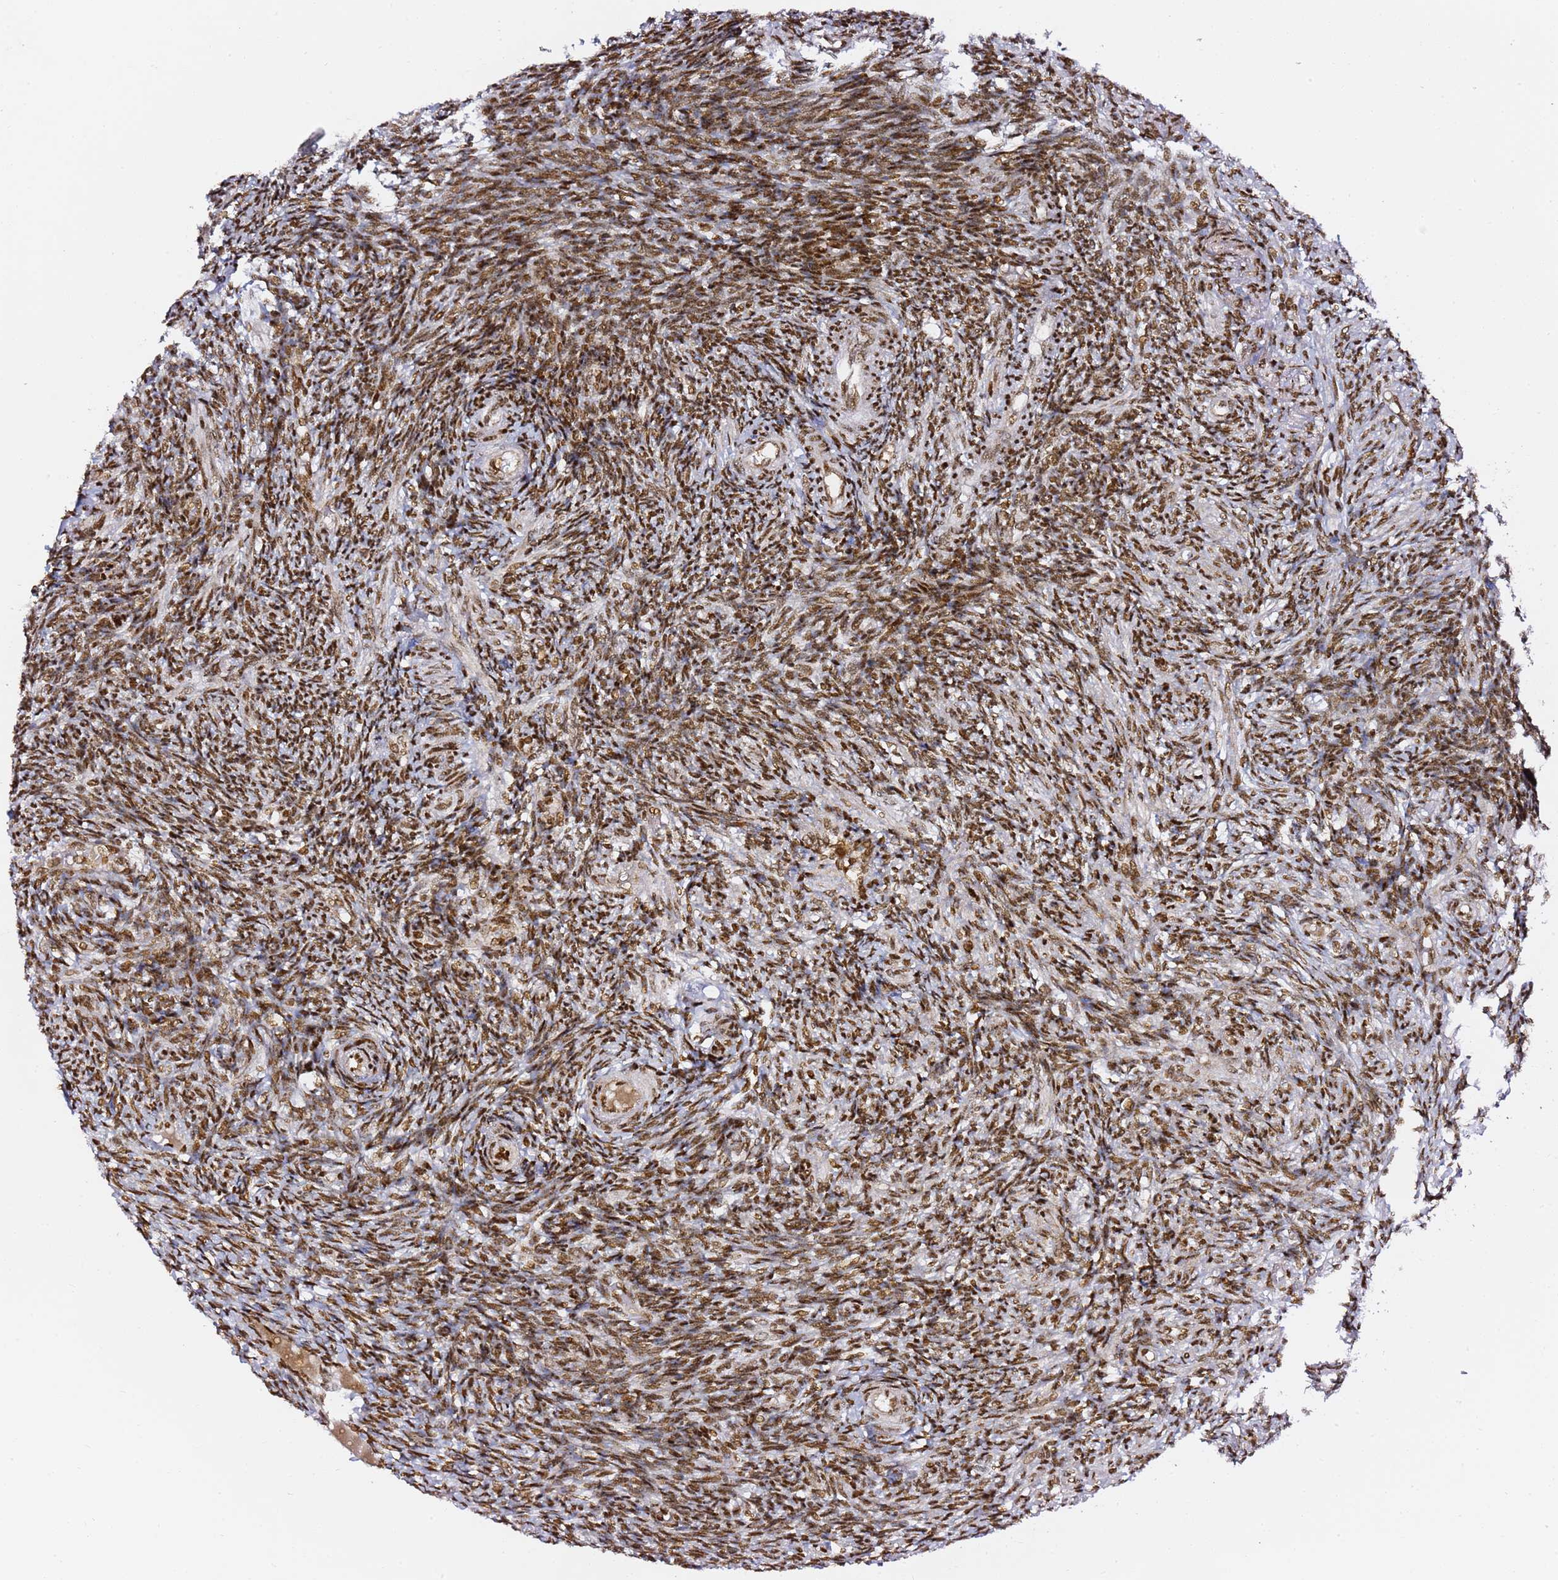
{"staining": {"intensity": "strong", "quantity": ">75%", "location": "nuclear"}, "tissue": "ovary", "cell_type": "Ovarian stroma cells", "image_type": "normal", "snomed": [{"axis": "morphology", "description": "Normal tissue, NOS"}, {"axis": "topography", "description": "Ovary"}], "caption": "Immunohistochemistry of benign ovary exhibits high levels of strong nuclear expression in approximately >75% of ovarian stroma cells. Using DAB (3,3'-diaminobenzidine) (brown) and hematoxylin (blue) stains, captured at high magnification using brightfield microscopy.", "gene": "GBP2", "patient": {"sex": "female", "age": 27}}